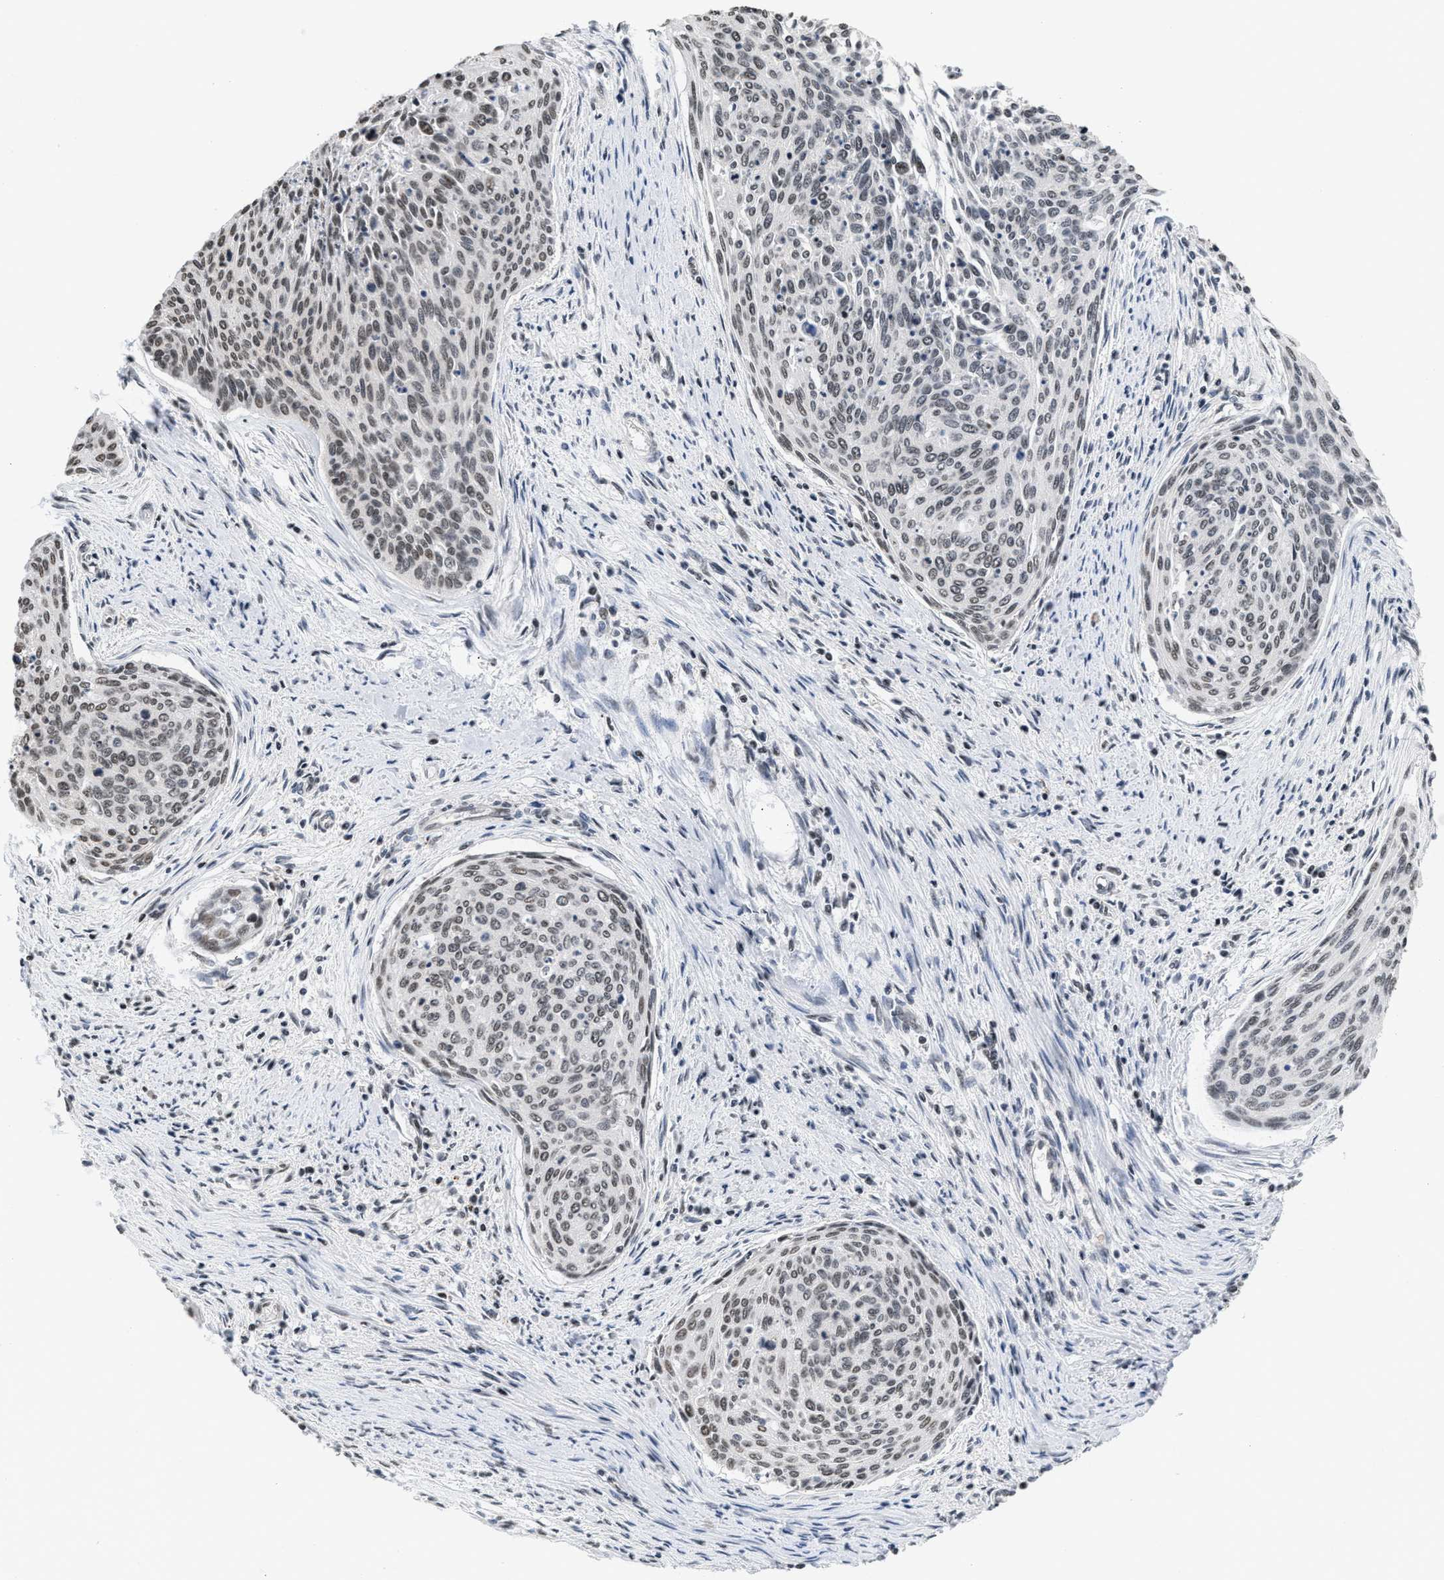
{"staining": {"intensity": "weak", "quantity": ">75%", "location": "nuclear"}, "tissue": "cervical cancer", "cell_type": "Tumor cells", "image_type": "cancer", "snomed": [{"axis": "morphology", "description": "Squamous cell carcinoma, NOS"}, {"axis": "topography", "description": "Cervix"}], "caption": "A brown stain shows weak nuclear expression of a protein in squamous cell carcinoma (cervical) tumor cells.", "gene": "RAF1", "patient": {"sex": "female", "age": 55}}